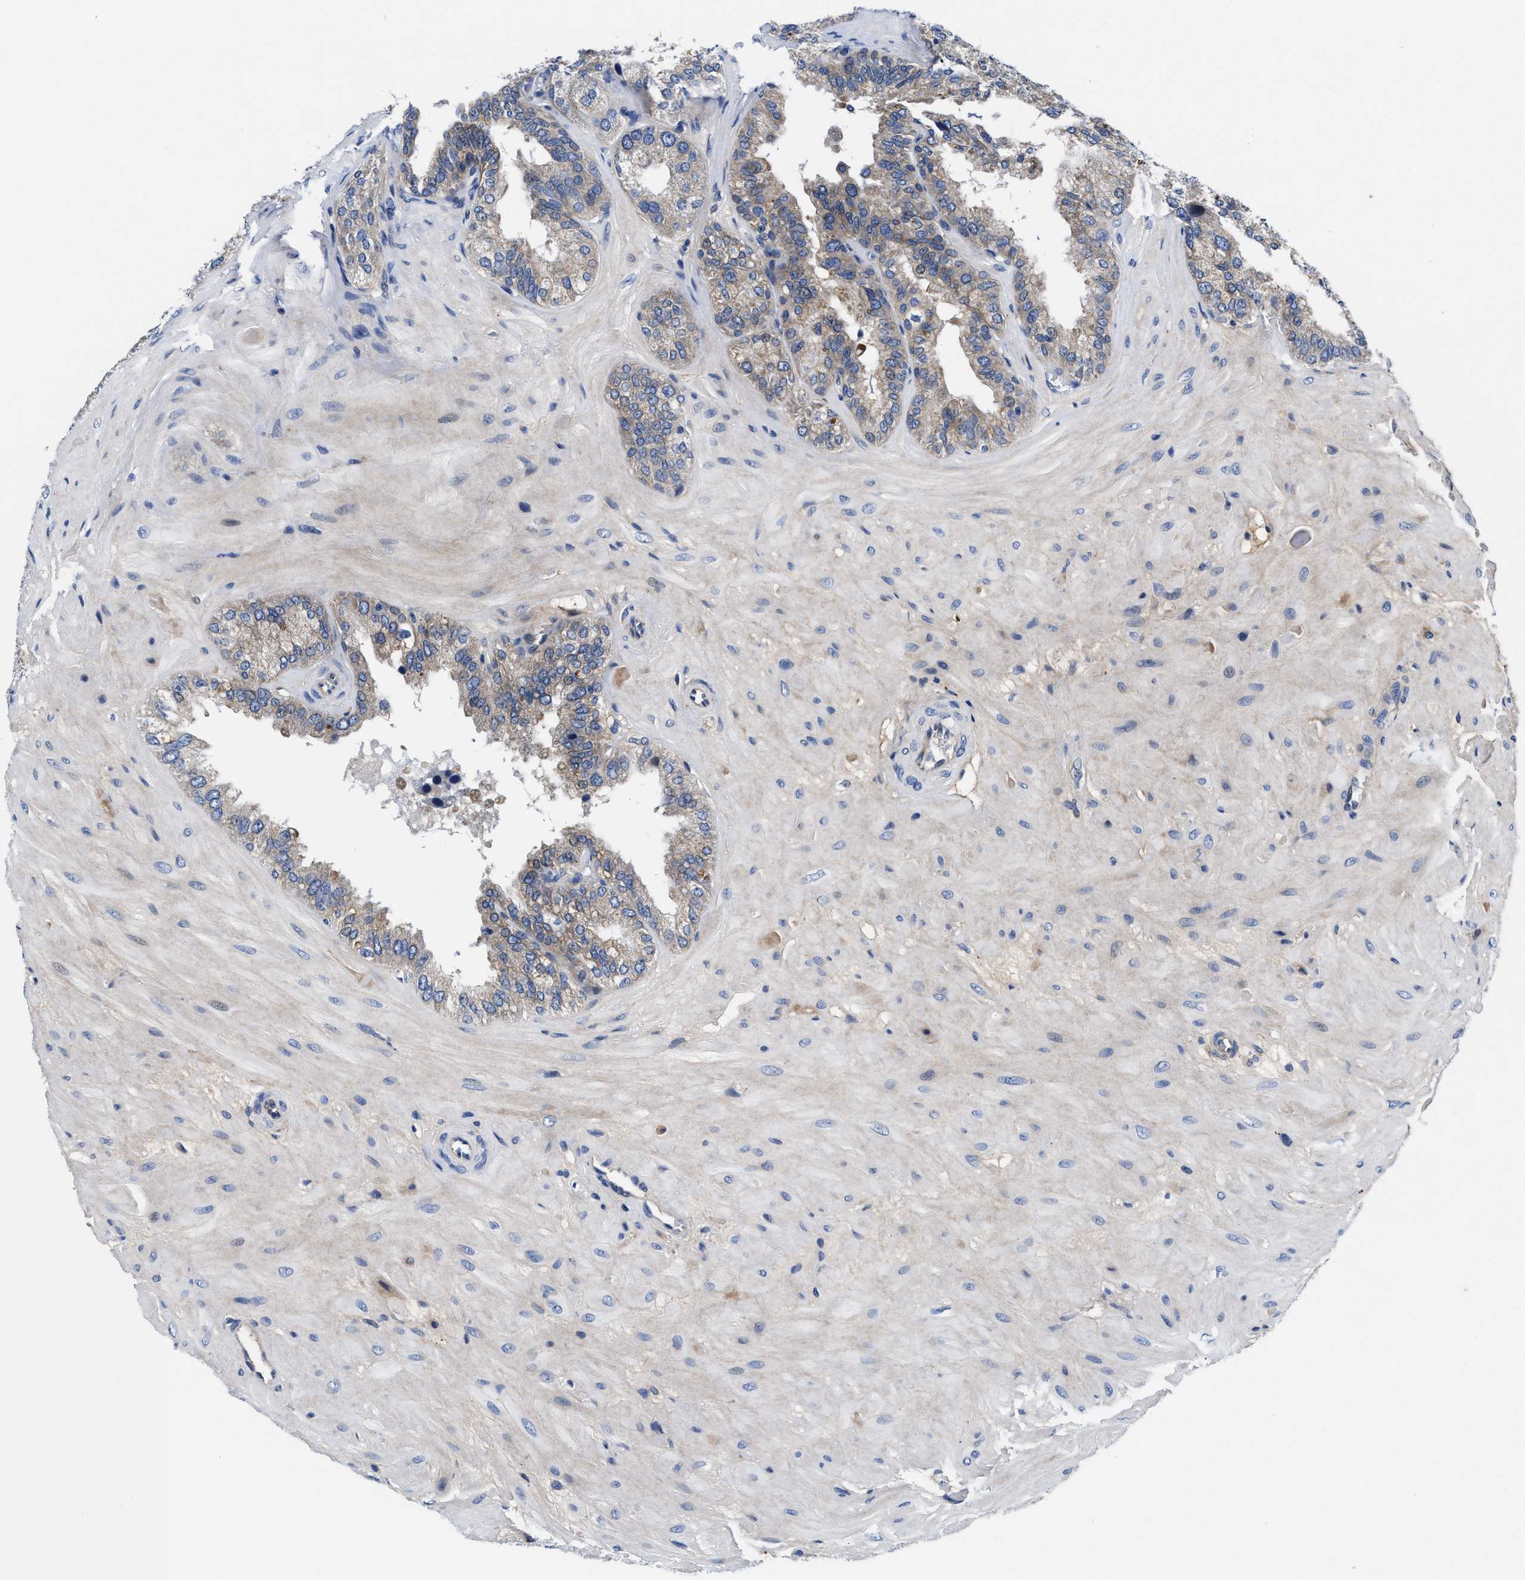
{"staining": {"intensity": "weak", "quantity": "25%-75%", "location": "cytoplasmic/membranous"}, "tissue": "seminal vesicle", "cell_type": "Glandular cells", "image_type": "normal", "snomed": [{"axis": "morphology", "description": "Normal tissue, NOS"}, {"axis": "topography", "description": "Prostate"}, {"axis": "topography", "description": "Seminal veicle"}], "caption": "Protein staining of unremarkable seminal vesicle reveals weak cytoplasmic/membranous positivity in approximately 25%-75% of glandular cells.", "gene": "DHRS13", "patient": {"sex": "male", "age": 51}}